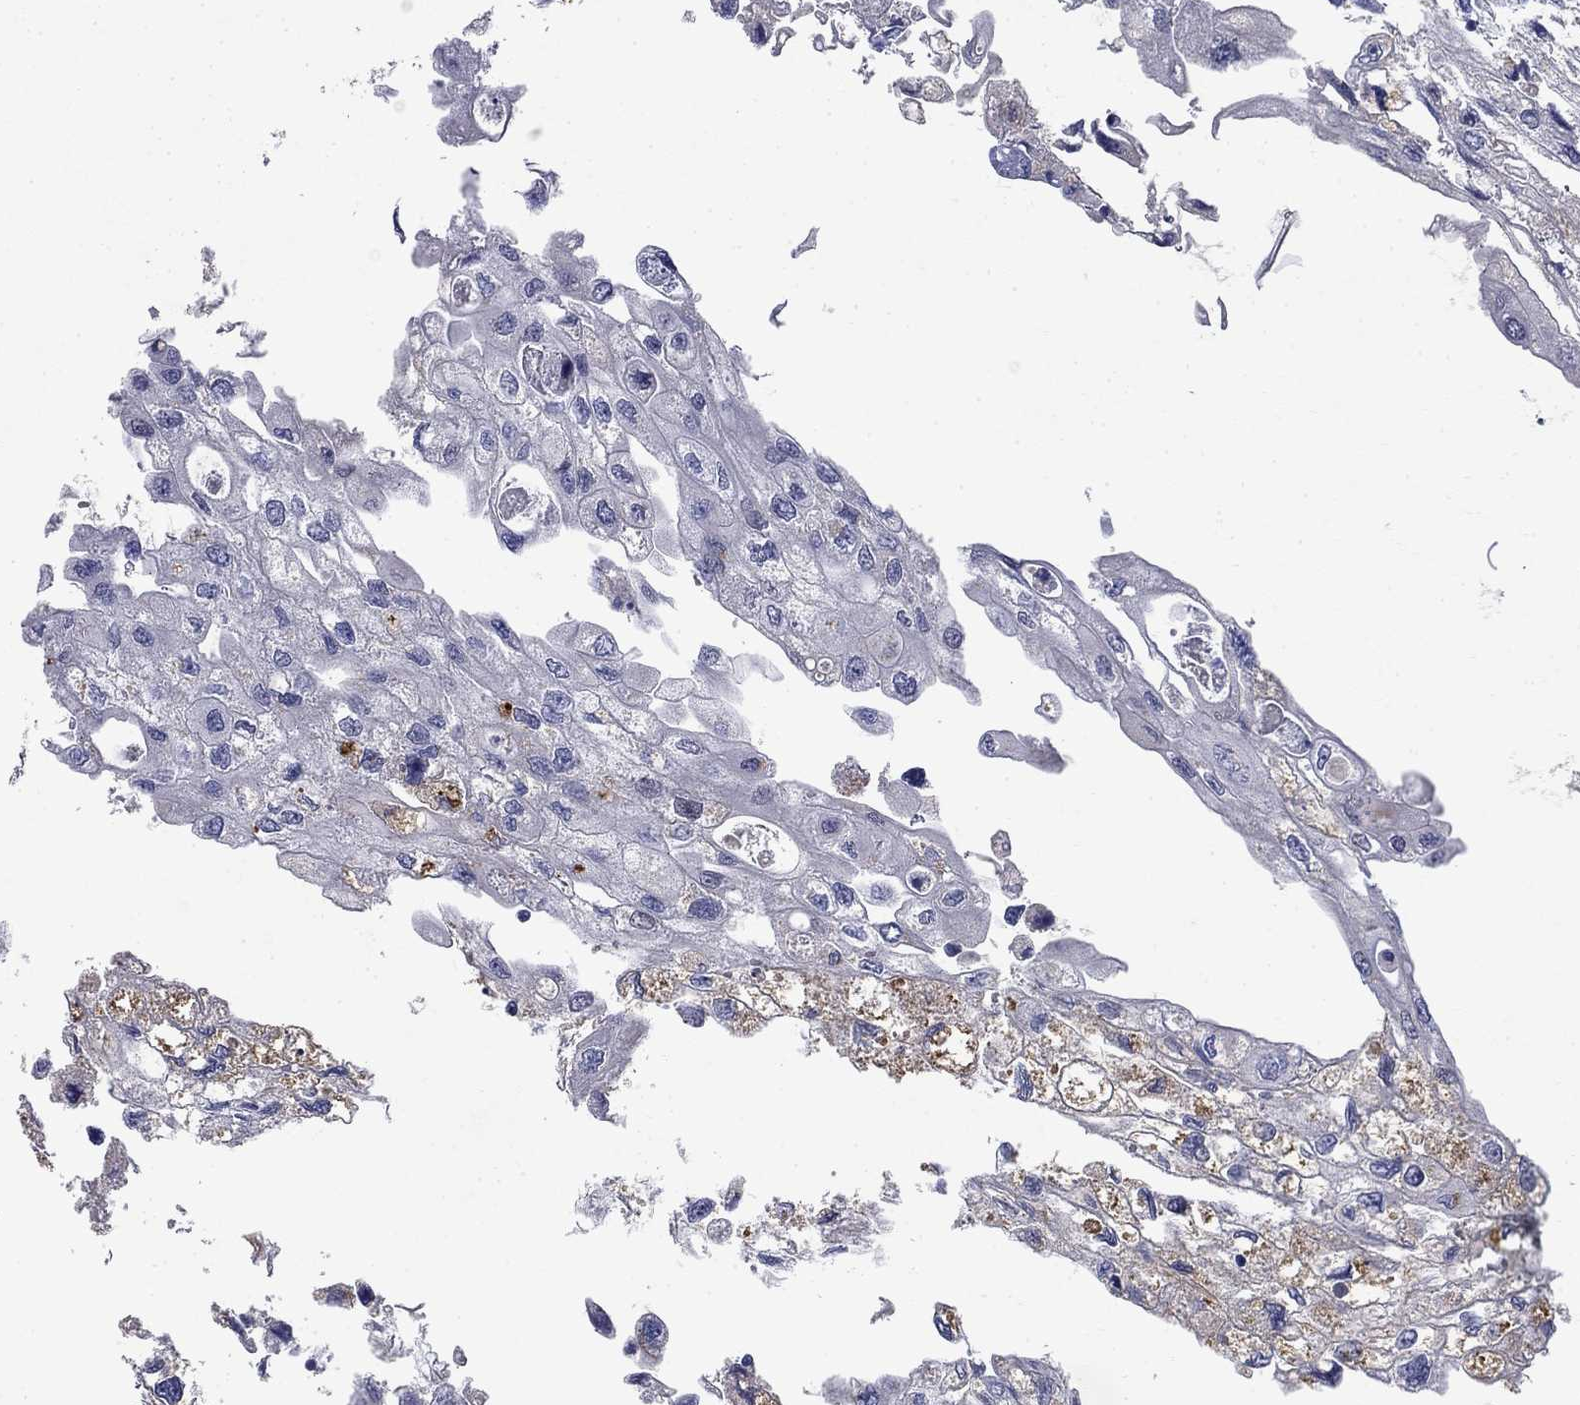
{"staining": {"intensity": "negative", "quantity": "none", "location": "none"}, "tissue": "urothelial cancer", "cell_type": "Tumor cells", "image_type": "cancer", "snomed": [{"axis": "morphology", "description": "Urothelial carcinoma, High grade"}, {"axis": "topography", "description": "Urinary bladder"}], "caption": "An image of urothelial cancer stained for a protein reveals no brown staining in tumor cells.", "gene": "STAB2", "patient": {"sex": "male", "age": 59}}